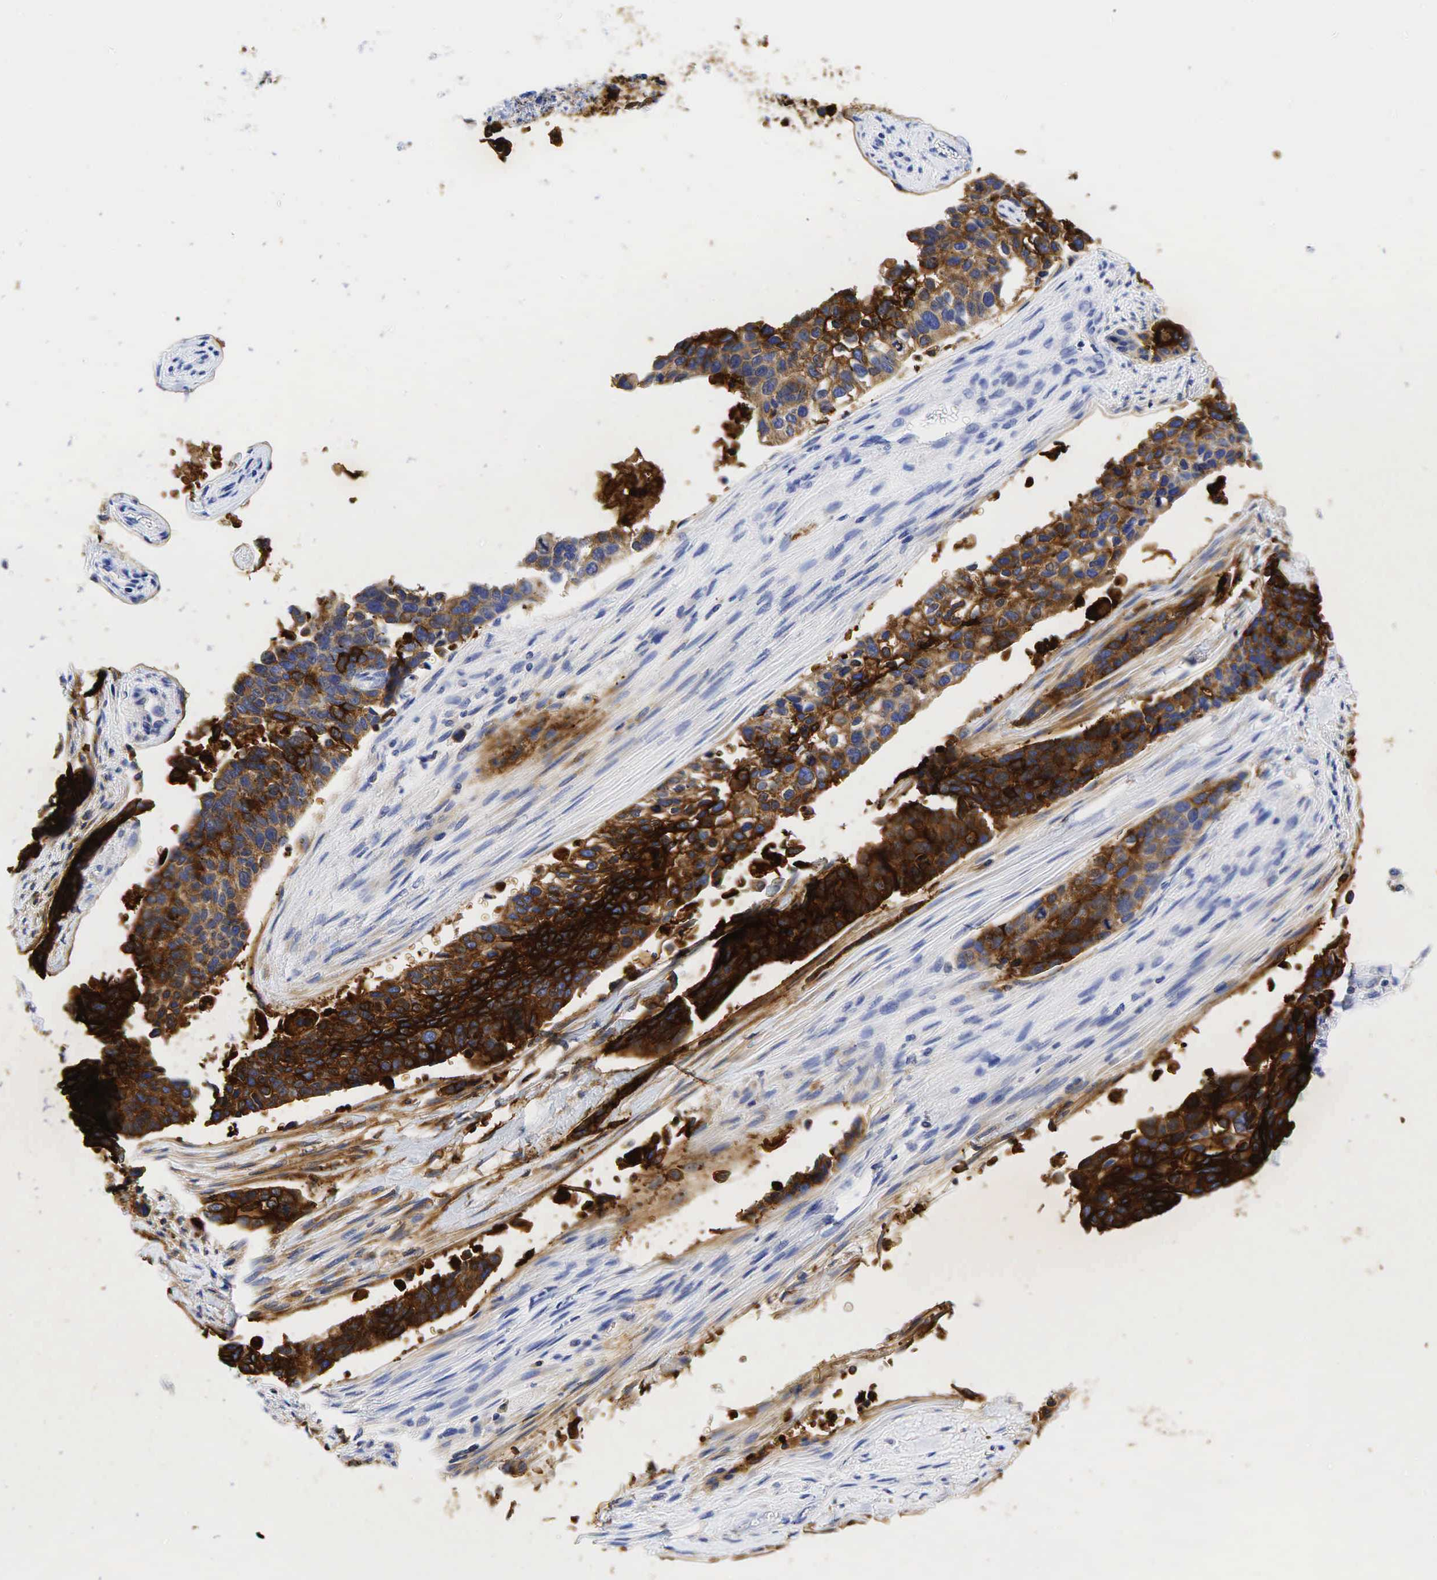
{"staining": {"intensity": "moderate", "quantity": "25%-75%", "location": "cytoplasmic/membranous"}, "tissue": "lung cancer", "cell_type": "Tumor cells", "image_type": "cancer", "snomed": [{"axis": "morphology", "description": "Squamous cell carcinoma, NOS"}, {"axis": "topography", "description": "Lymph node"}, {"axis": "topography", "description": "Lung"}], "caption": "A brown stain highlights moderate cytoplasmic/membranous positivity of a protein in human lung squamous cell carcinoma tumor cells. (brown staining indicates protein expression, while blue staining denotes nuclei).", "gene": "CEACAM5", "patient": {"sex": "male", "age": 74}}